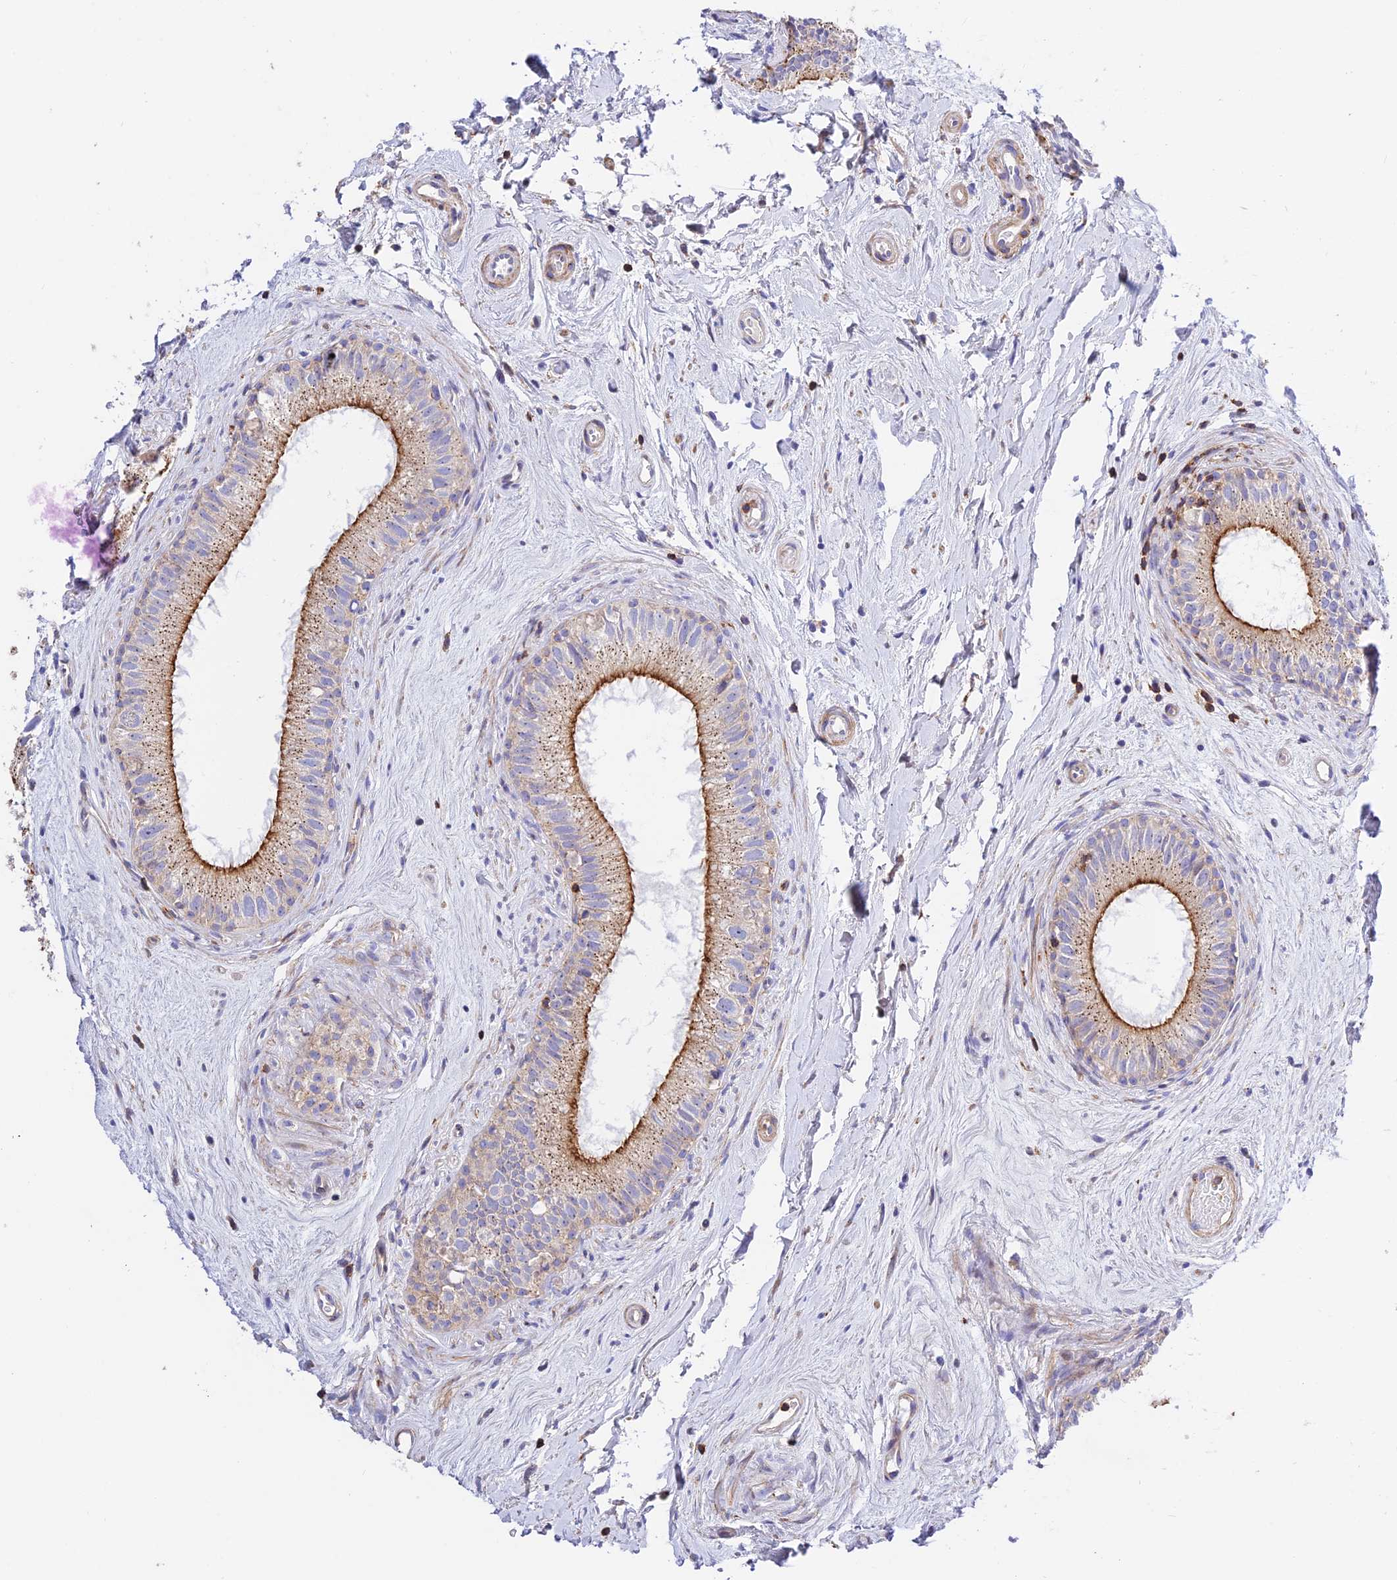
{"staining": {"intensity": "moderate", "quantity": ">75%", "location": "cytoplasmic/membranous"}, "tissue": "epididymis", "cell_type": "Glandular cells", "image_type": "normal", "snomed": [{"axis": "morphology", "description": "Normal tissue, NOS"}, {"axis": "topography", "description": "Epididymis"}], "caption": "A brown stain labels moderate cytoplasmic/membranous positivity of a protein in glandular cells of unremarkable human epididymis.", "gene": "PRIM1", "patient": {"sex": "male", "age": 71}}